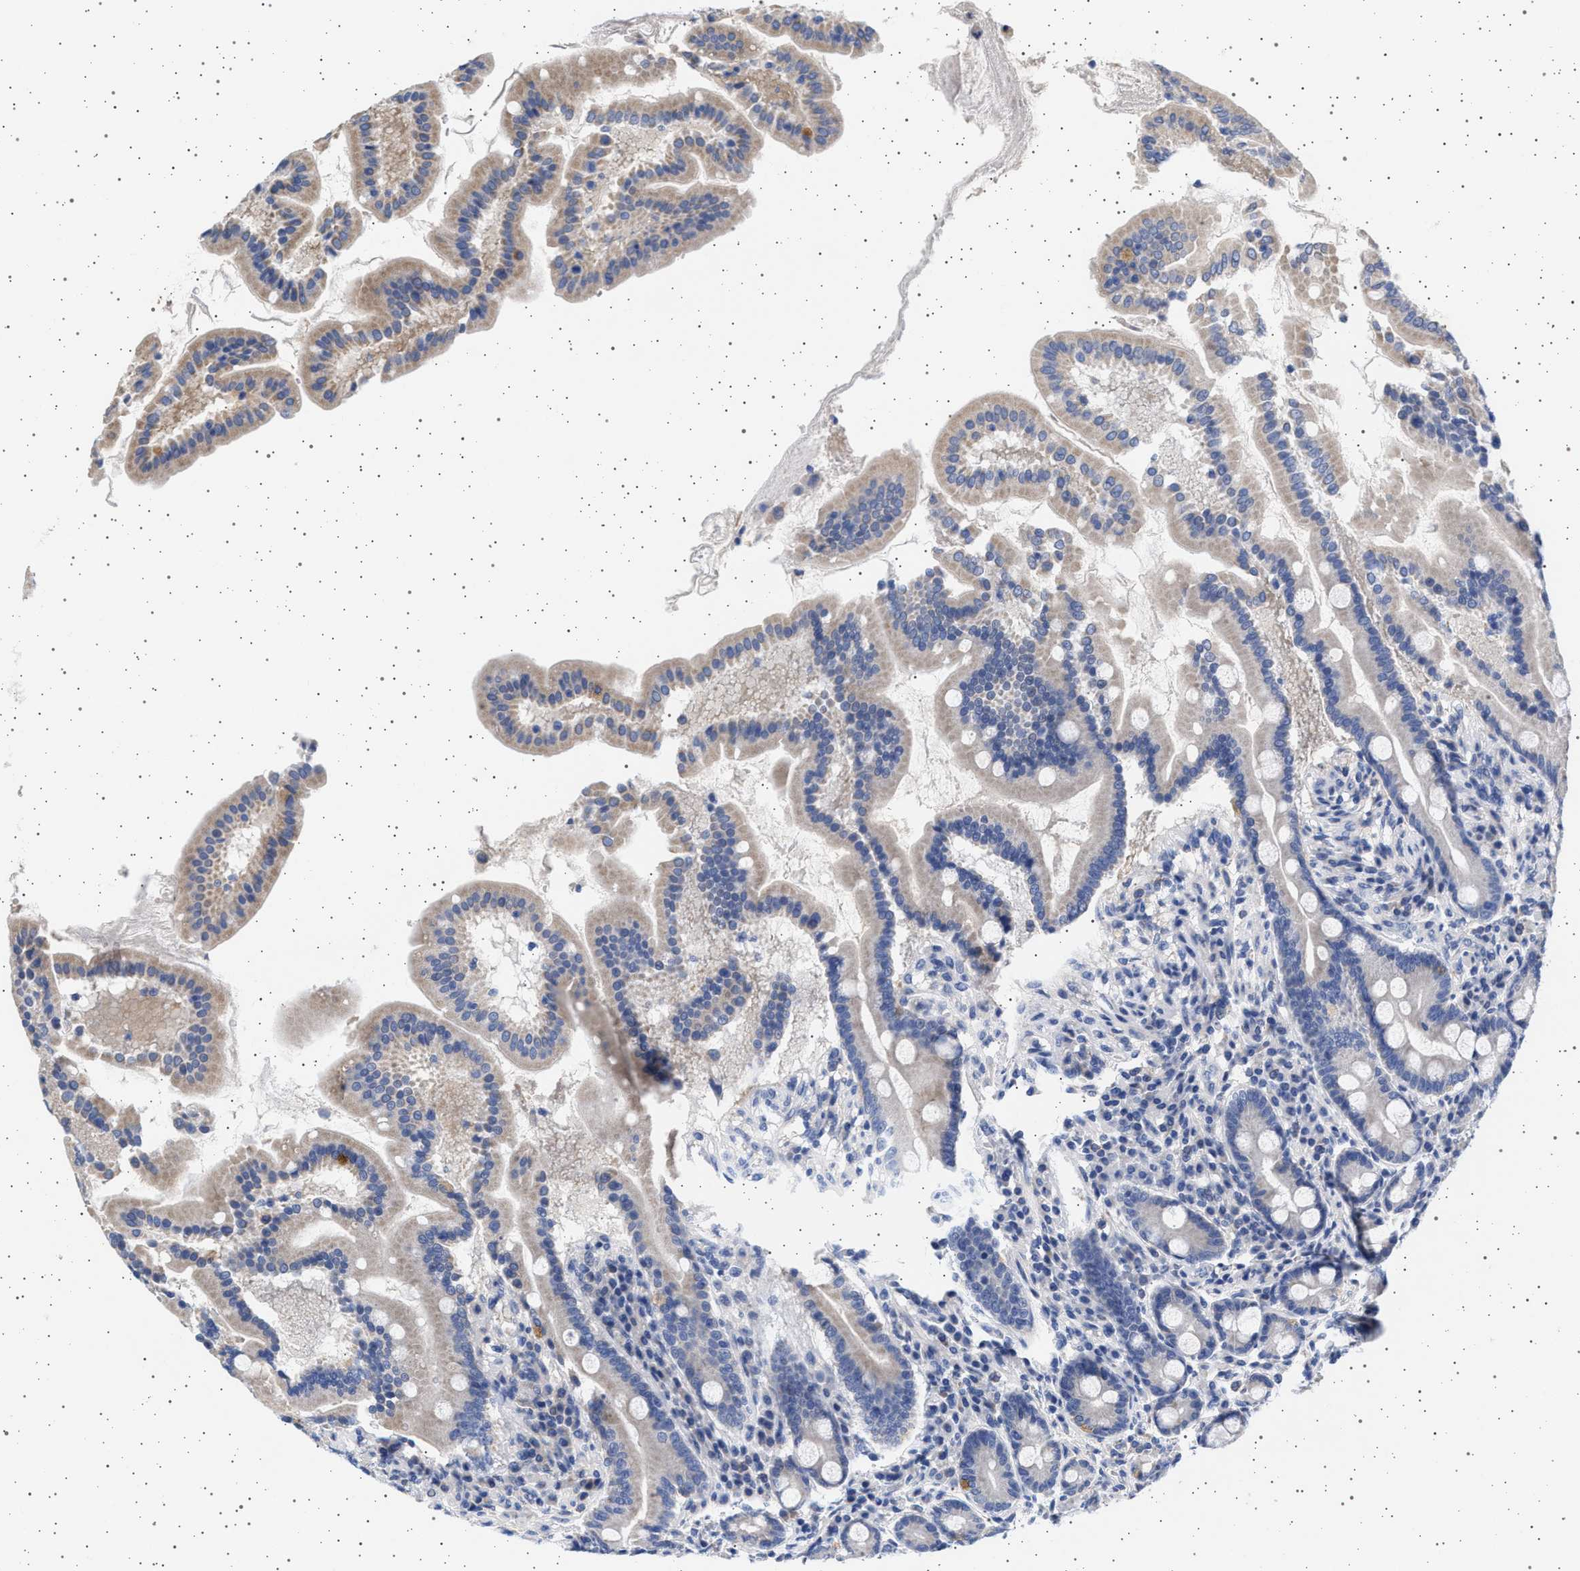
{"staining": {"intensity": "weak", "quantity": "25%-75%", "location": "cytoplasmic/membranous"}, "tissue": "duodenum", "cell_type": "Glandular cells", "image_type": "normal", "snomed": [{"axis": "morphology", "description": "Normal tissue, NOS"}, {"axis": "topography", "description": "Duodenum"}], "caption": "DAB immunohistochemical staining of unremarkable human duodenum shows weak cytoplasmic/membranous protein expression in approximately 25%-75% of glandular cells.", "gene": "TRMT10B", "patient": {"sex": "male", "age": 50}}